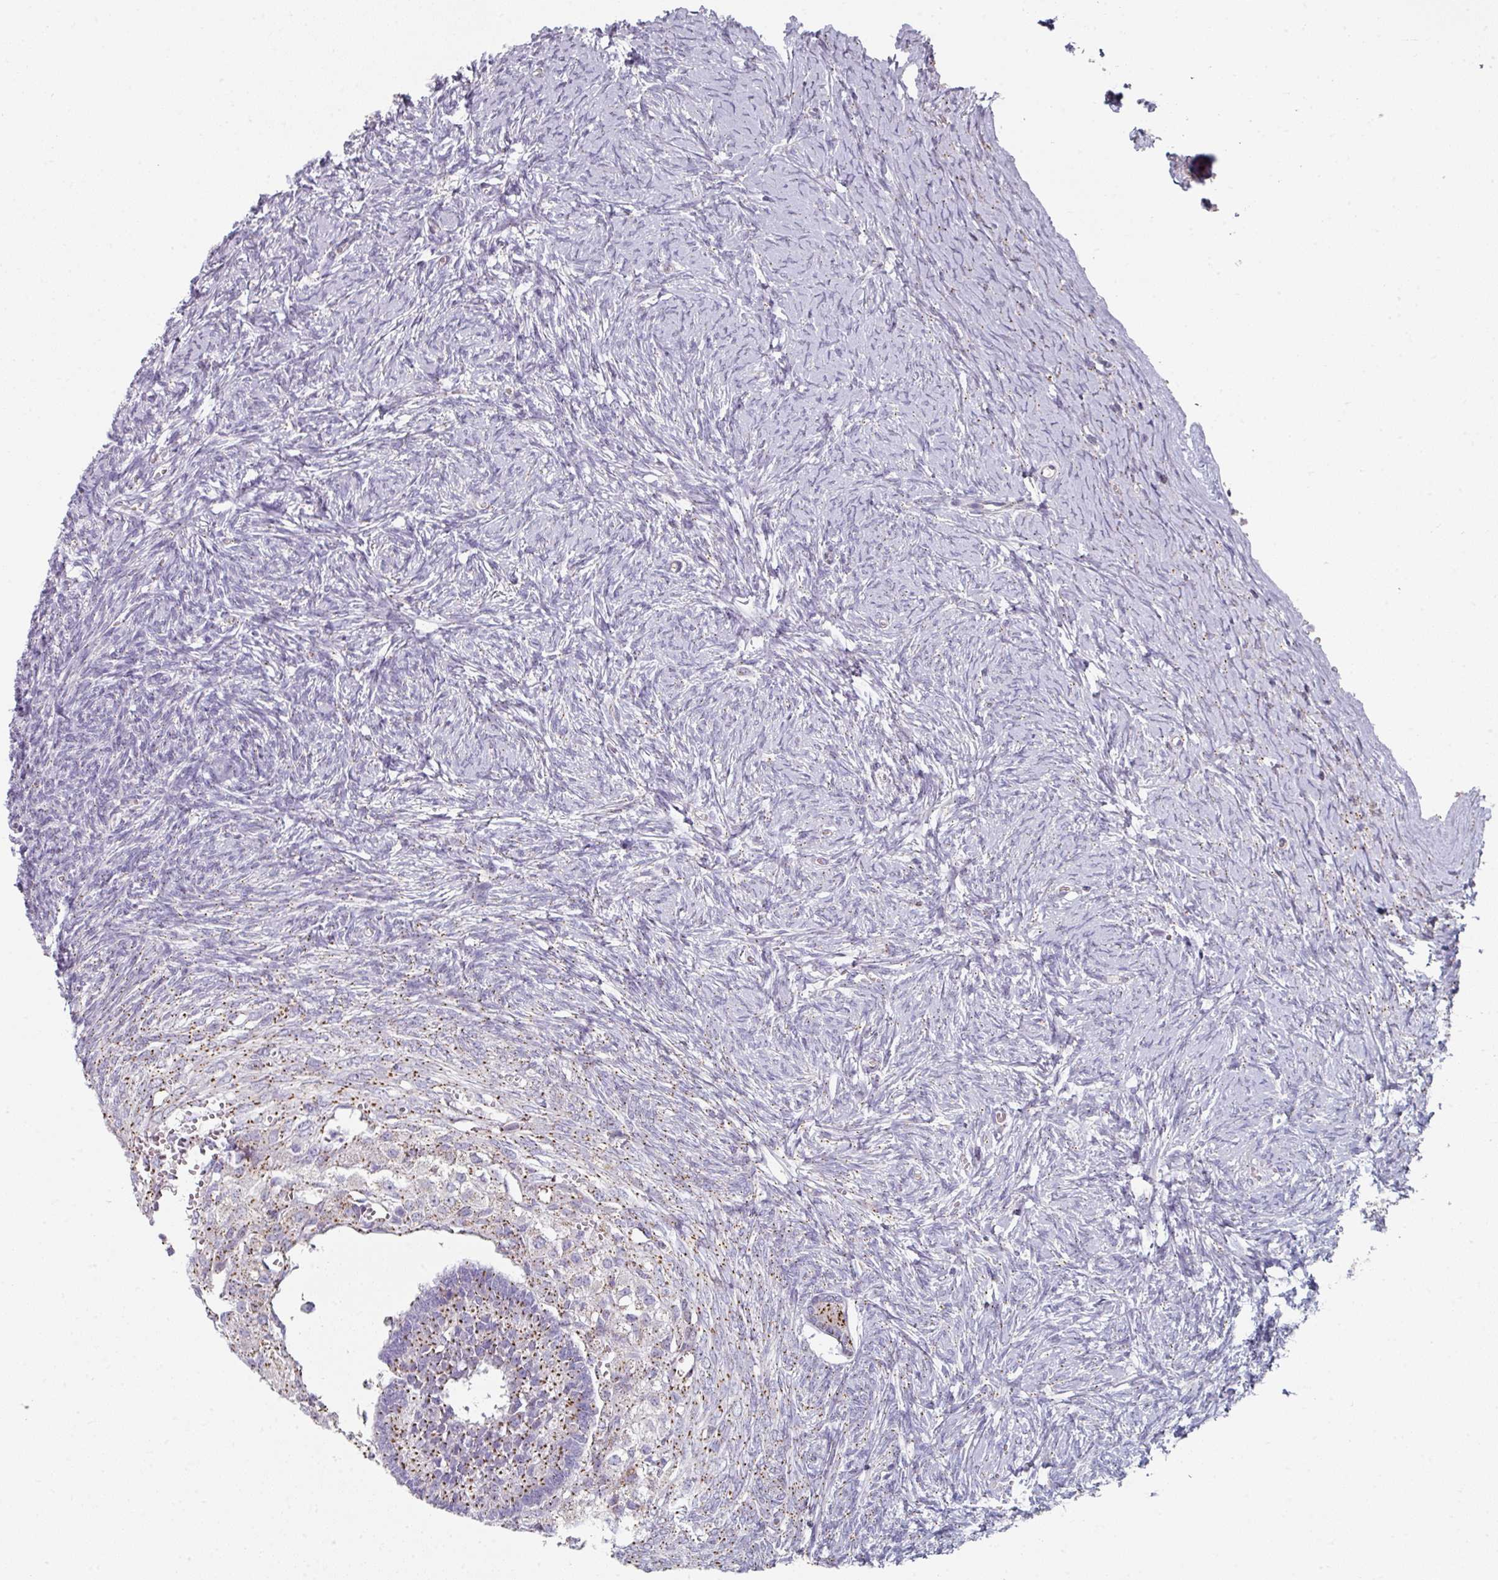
{"staining": {"intensity": "strong", "quantity": ">75%", "location": "cytoplasmic/membranous"}, "tissue": "ovary", "cell_type": "Follicle cells", "image_type": "normal", "snomed": [{"axis": "morphology", "description": "Normal tissue, NOS"}, {"axis": "topography", "description": "Ovary"}], "caption": "Brown immunohistochemical staining in normal human ovary reveals strong cytoplasmic/membranous positivity in approximately >75% of follicle cells.", "gene": "CCDC85B", "patient": {"sex": "female", "age": 39}}